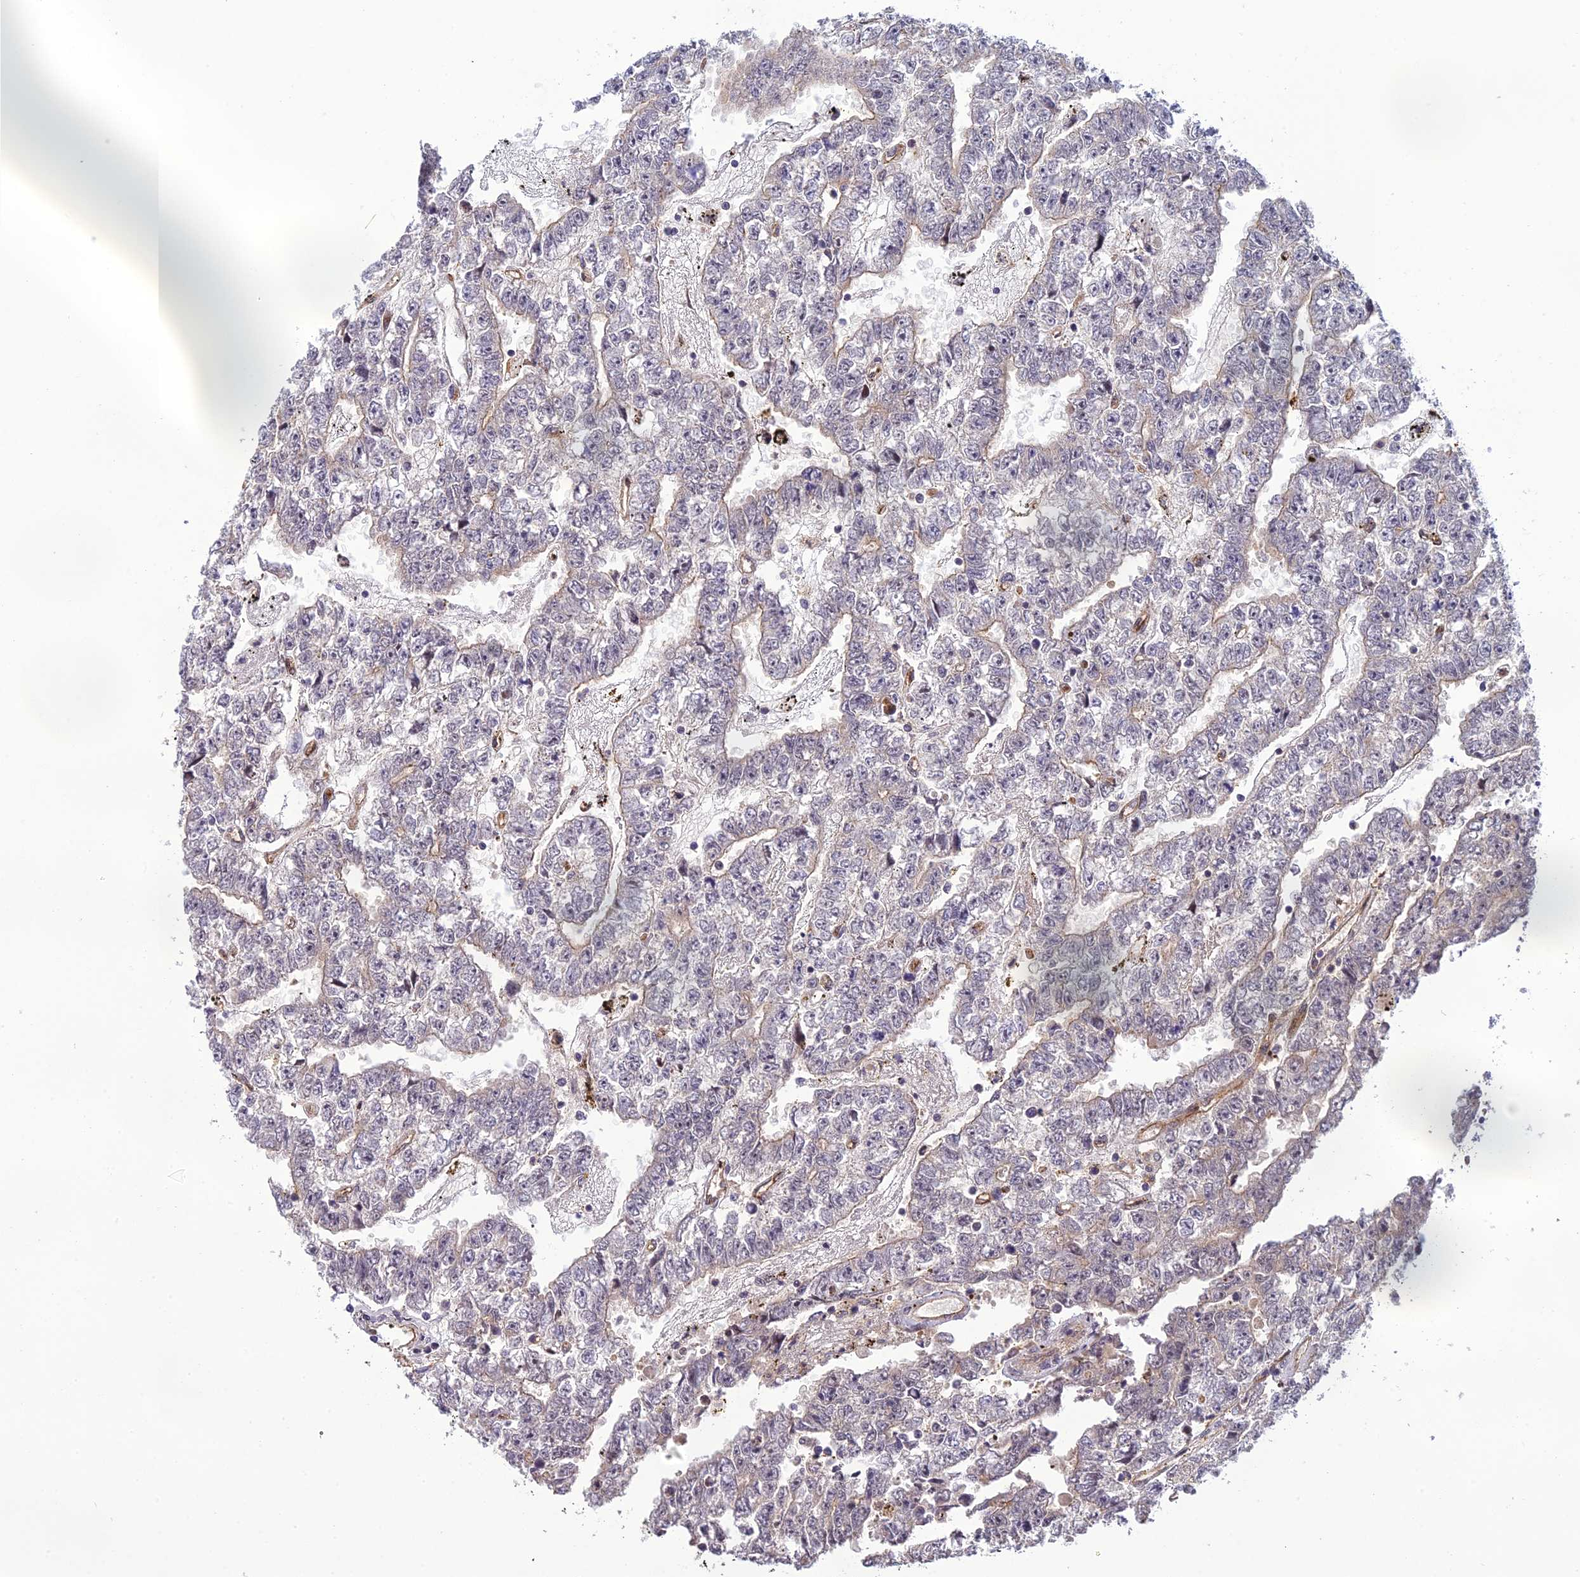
{"staining": {"intensity": "negative", "quantity": "none", "location": "none"}, "tissue": "testis cancer", "cell_type": "Tumor cells", "image_type": "cancer", "snomed": [{"axis": "morphology", "description": "Carcinoma, Embryonal, NOS"}, {"axis": "topography", "description": "Testis"}], "caption": "A histopathology image of human embryonal carcinoma (testis) is negative for staining in tumor cells.", "gene": "RANBP3", "patient": {"sex": "male", "age": 25}}